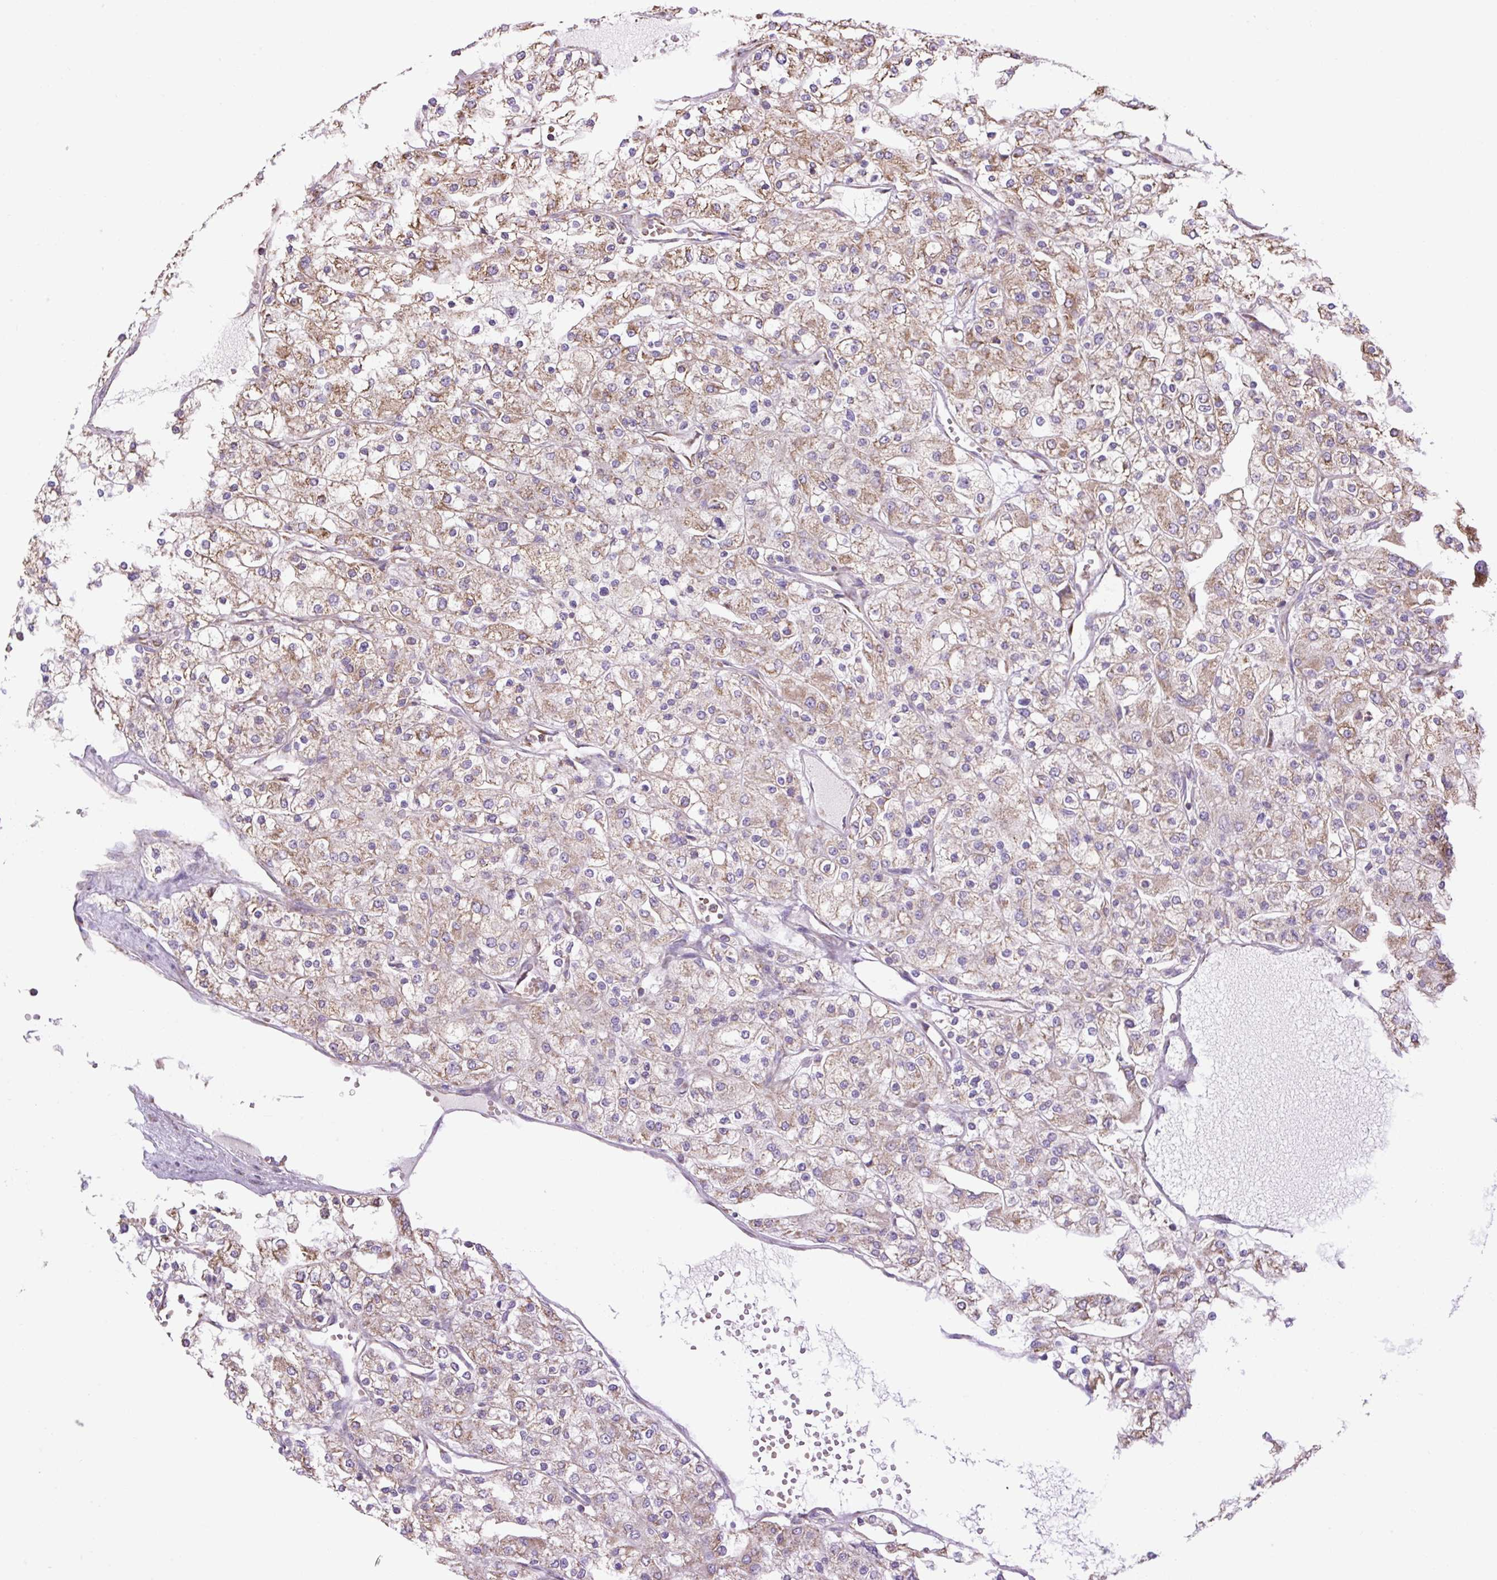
{"staining": {"intensity": "weak", "quantity": "25%-75%", "location": "cytoplasmic/membranous"}, "tissue": "renal cancer", "cell_type": "Tumor cells", "image_type": "cancer", "snomed": [{"axis": "morphology", "description": "Adenocarcinoma, NOS"}, {"axis": "topography", "description": "Kidney"}], "caption": "Renal adenocarcinoma stained with immunohistochemistry displays weak cytoplasmic/membranous positivity in about 25%-75% of tumor cells.", "gene": "PLCG1", "patient": {"sex": "male", "age": 80}}